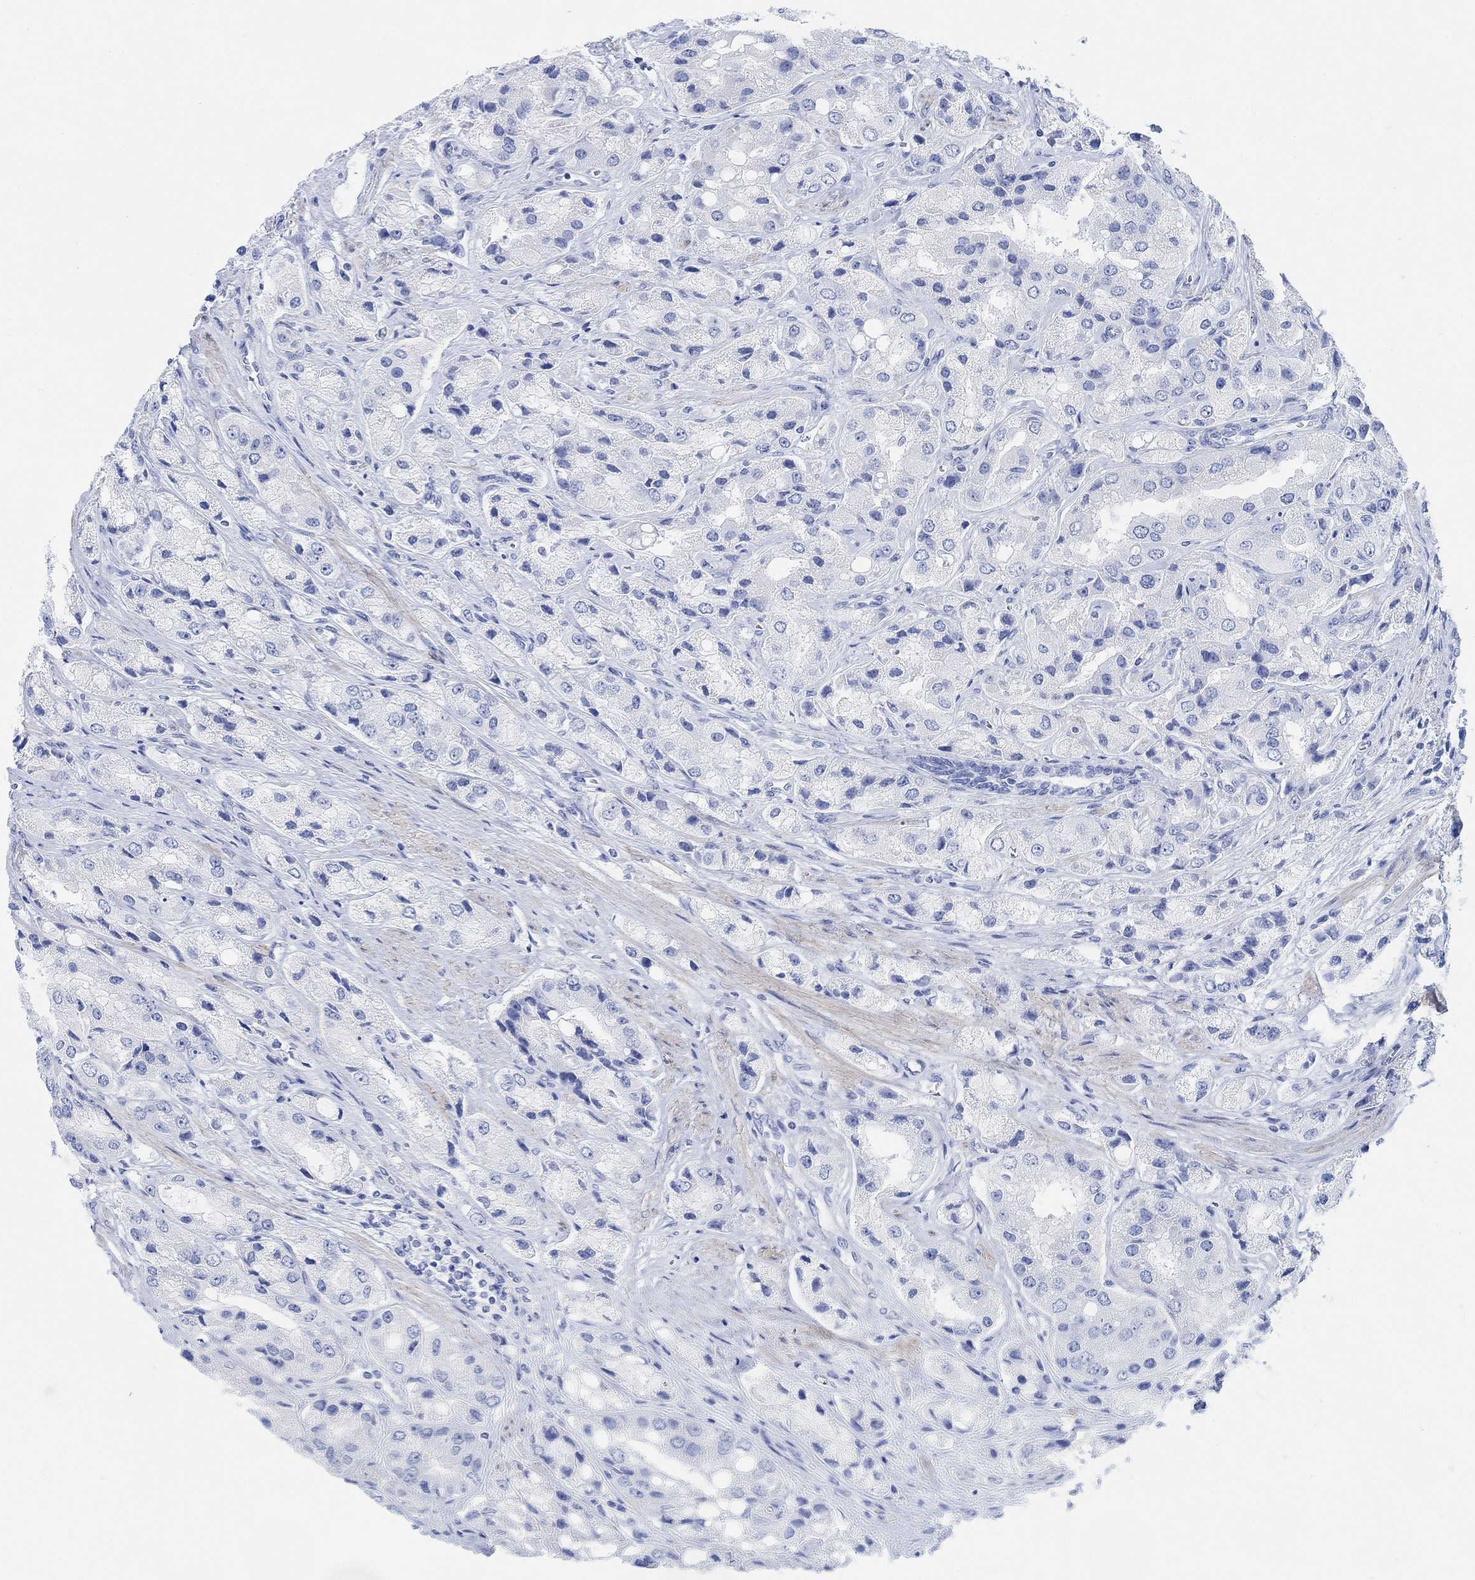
{"staining": {"intensity": "negative", "quantity": "none", "location": "none"}, "tissue": "prostate cancer", "cell_type": "Tumor cells", "image_type": "cancer", "snomed": [{"axis": "morphology", "description": "Adenocarcinoma, Low grade"}, {"axis": "topography", "description": "Prostate"}], "caption": "Image shows no protein staining in tumor cells of prostate cancer (adenocarcinoma (low-grade)) tissue.", "gene": "ANKRD33", "patient": {"sex": "male", "age": 69}}